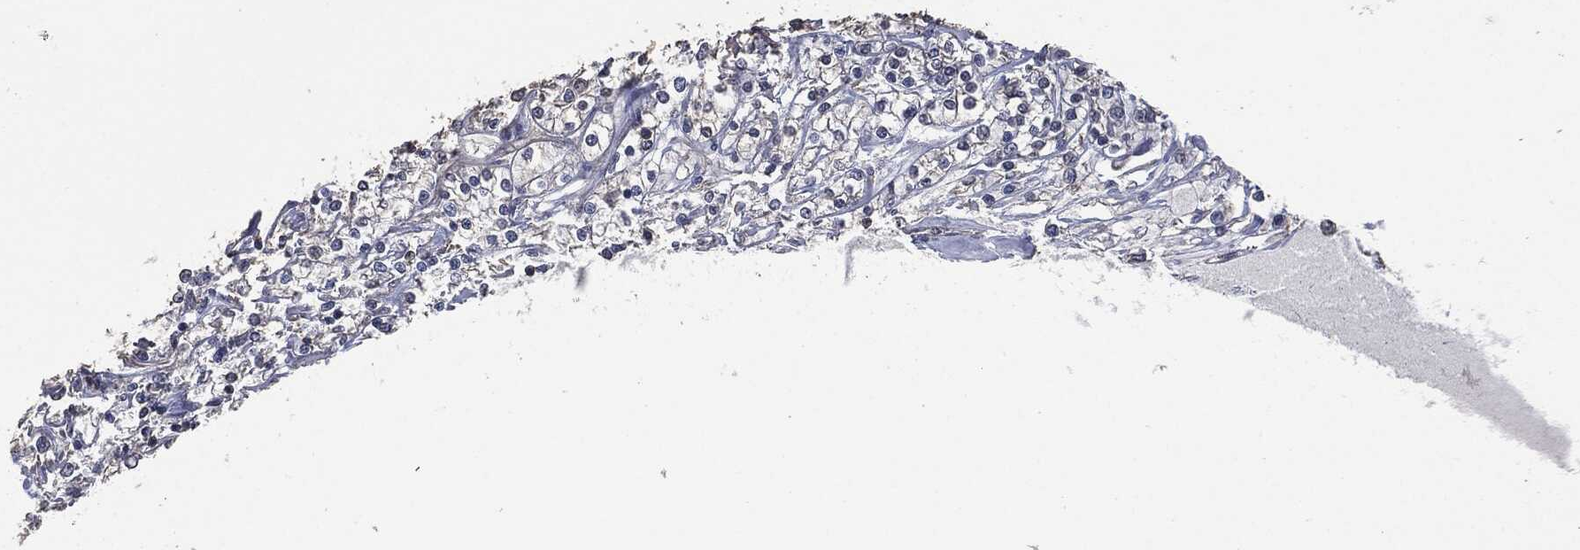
{"staining": {"intensity": "strong", "quantity": "<25%", "location": "cytoplasmic/membranous"}, "tissue": "renal cancer", "cell_type": "Tumor cells", "image_type": "cancer", "snomed": [{"axis": "morphology", "description": "Adenocarcinoma, NOS"}, {"axis": "topography", "description": "Kidney"}], "caption": "This histopathology image exhibits immunohistochemistry staining of human adenocarcinoma (renal), with medium strong cytoplasmic/membranous expression in about <25% of tumor cells.", "gene": "MSLN", "patient": {"sex": "female", "age": 59}}